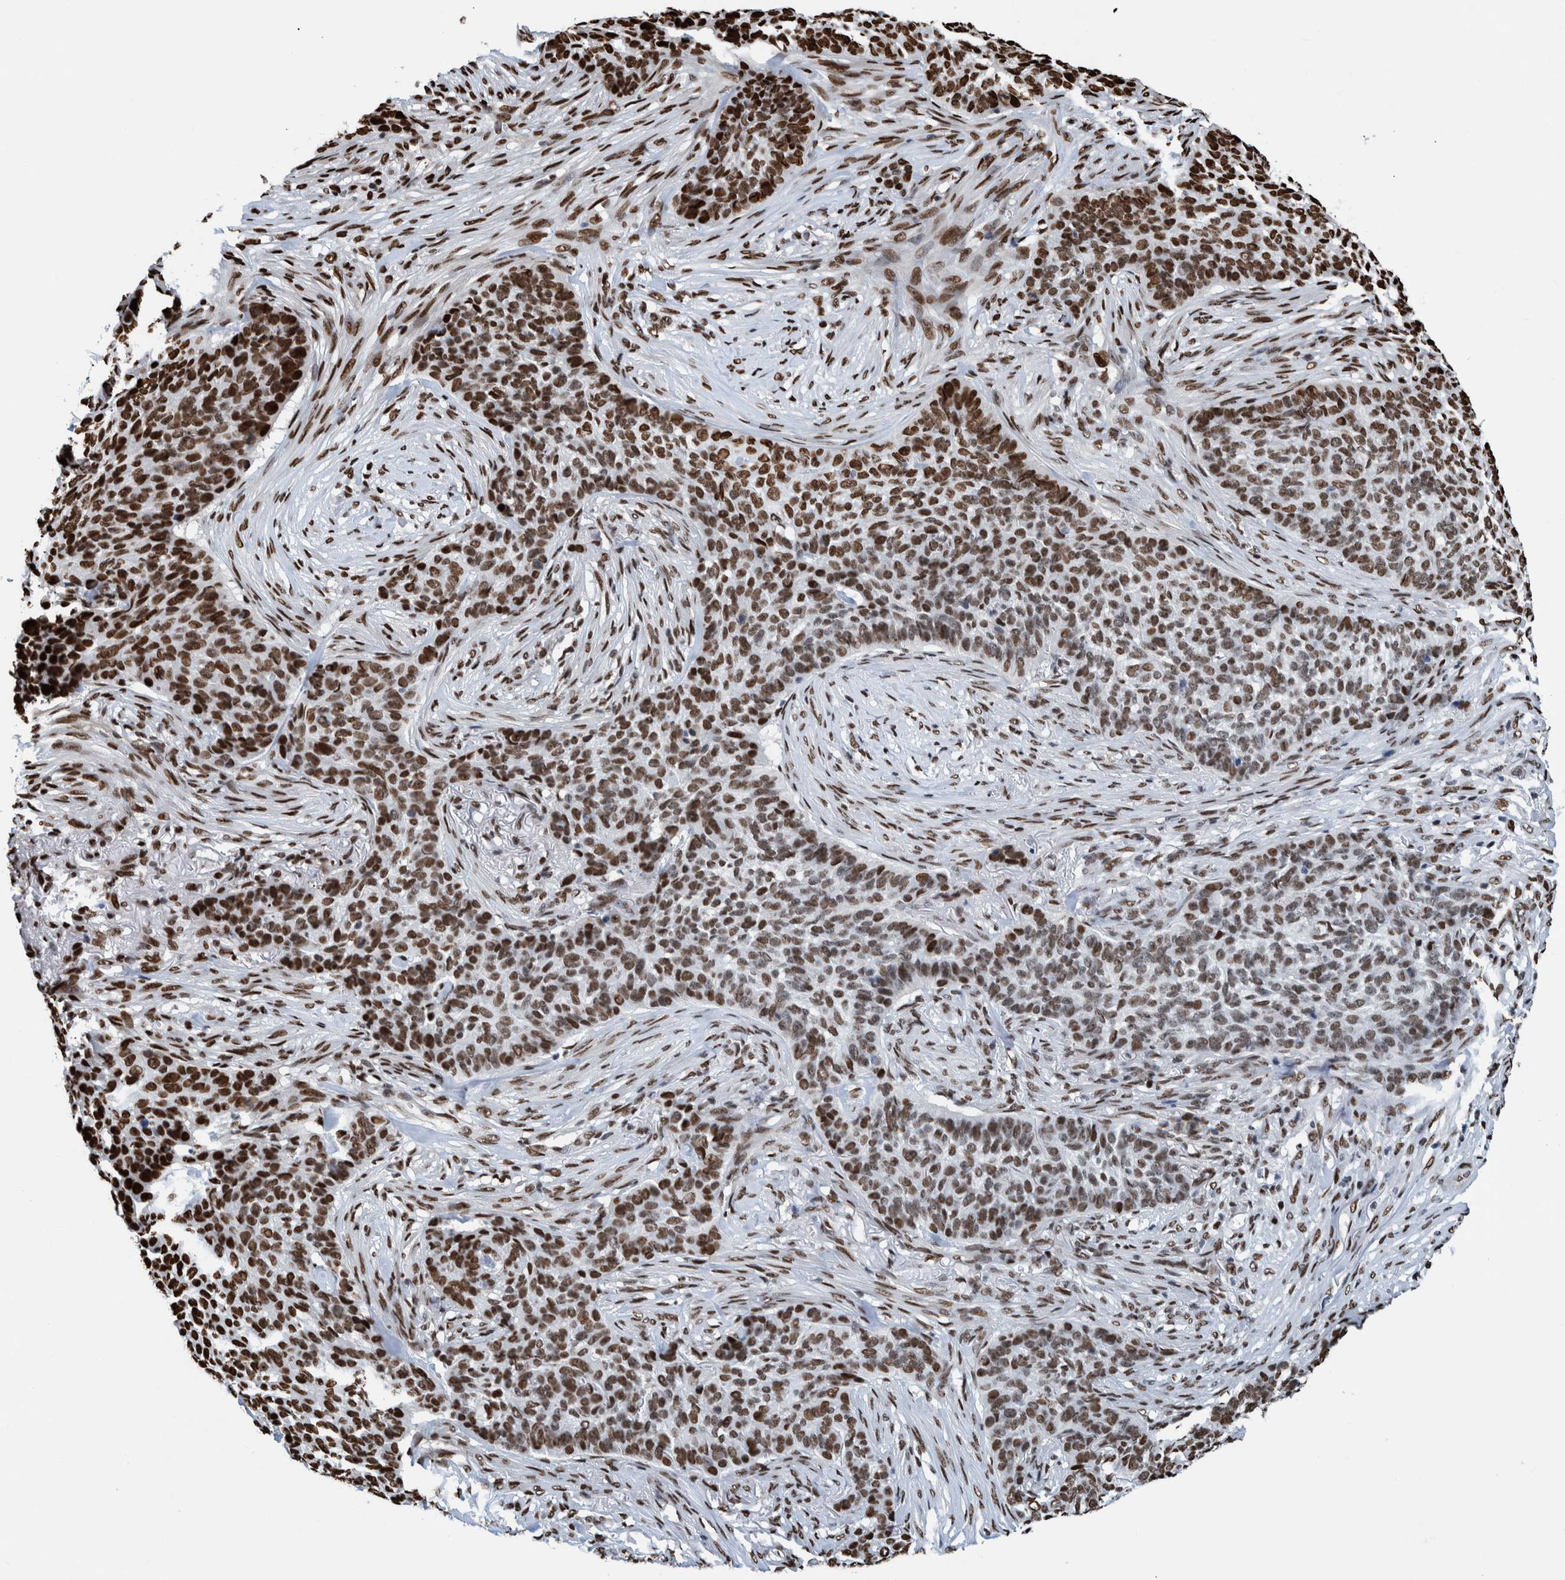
{"staining": {"intensity": "strong", "quantity": ">75%", "location": "nuclear"}, "tissue": "skin cancer", "cell_type": "Tumor cells", "image_type": "cancer", "snomed": [{"axis": "morphology", "description": "Basal cell carcinoma"}, {"axis": "topography", "description": "Skin"}], "caption": "A brown stain shows strong nuclear positivity of a protein in human skin cancer tumor cells. The staining was performed using DAB (3,3'-diaminobenzidine) to visualize the protein expression in brown, while the nuclei were stained in blue with hematoxylin (Magnification: 20x).", "gene": "HEATR9", "patient": {"sex": "male", "age": 85}}